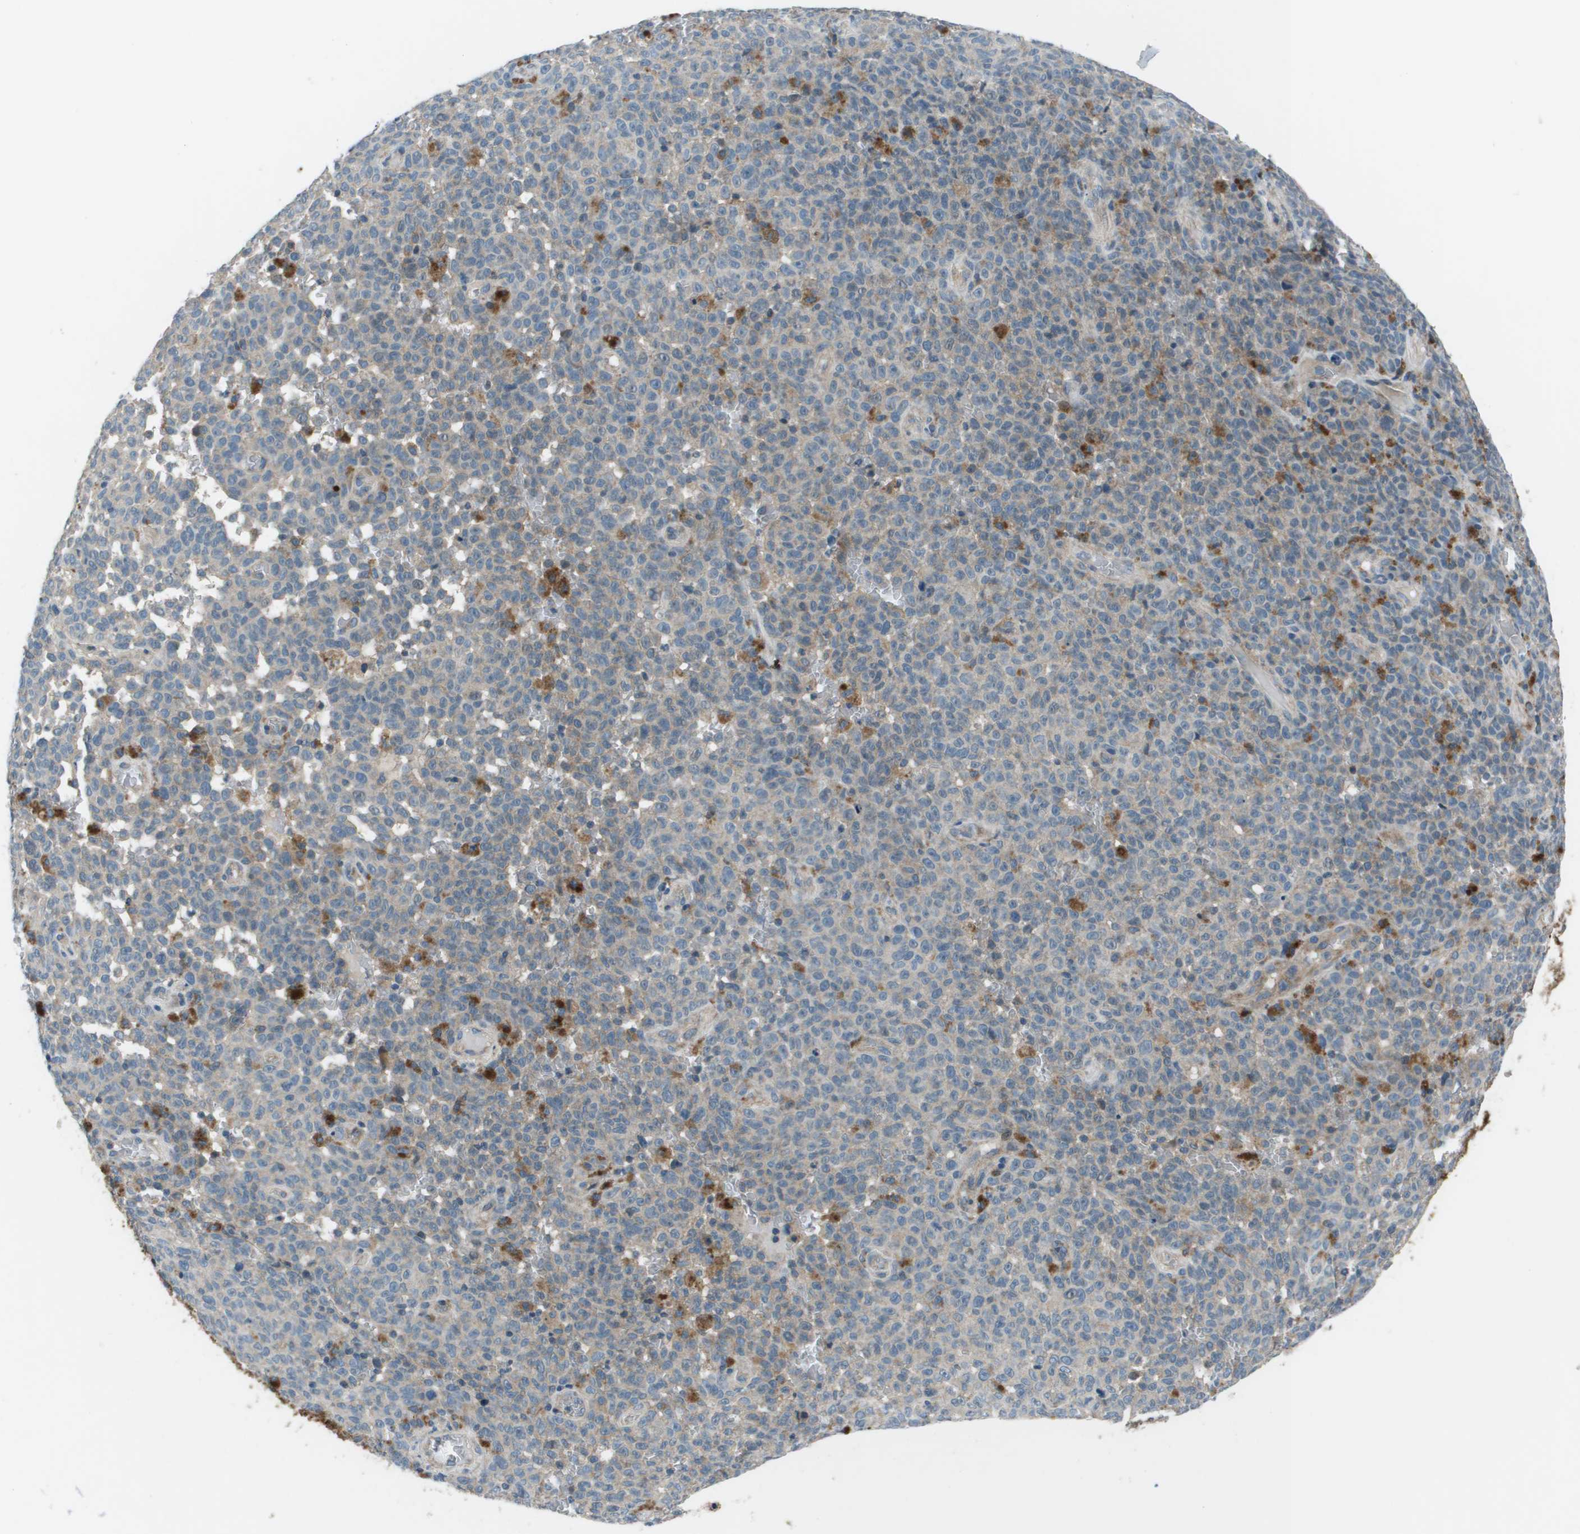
{"staining": {"intensity": "weak", "quantity": "<25%", "location": "cytoplasmic/membranous"}, "tissue": "melanoma", "cell_type": "Tumor cells", "image_type": "cancer", "snomed": [{"axis": "morphology", "description": "Malignant melanoma, NOS"}, {"axis": "topography", "description": "Skin"}], "caption": "This is an immunohistochemistry image of human malignant melanoma. There is no staining in tumor cells.", "gene": "PCOLCE", "patient": {"sex": "female", "age": 82}}